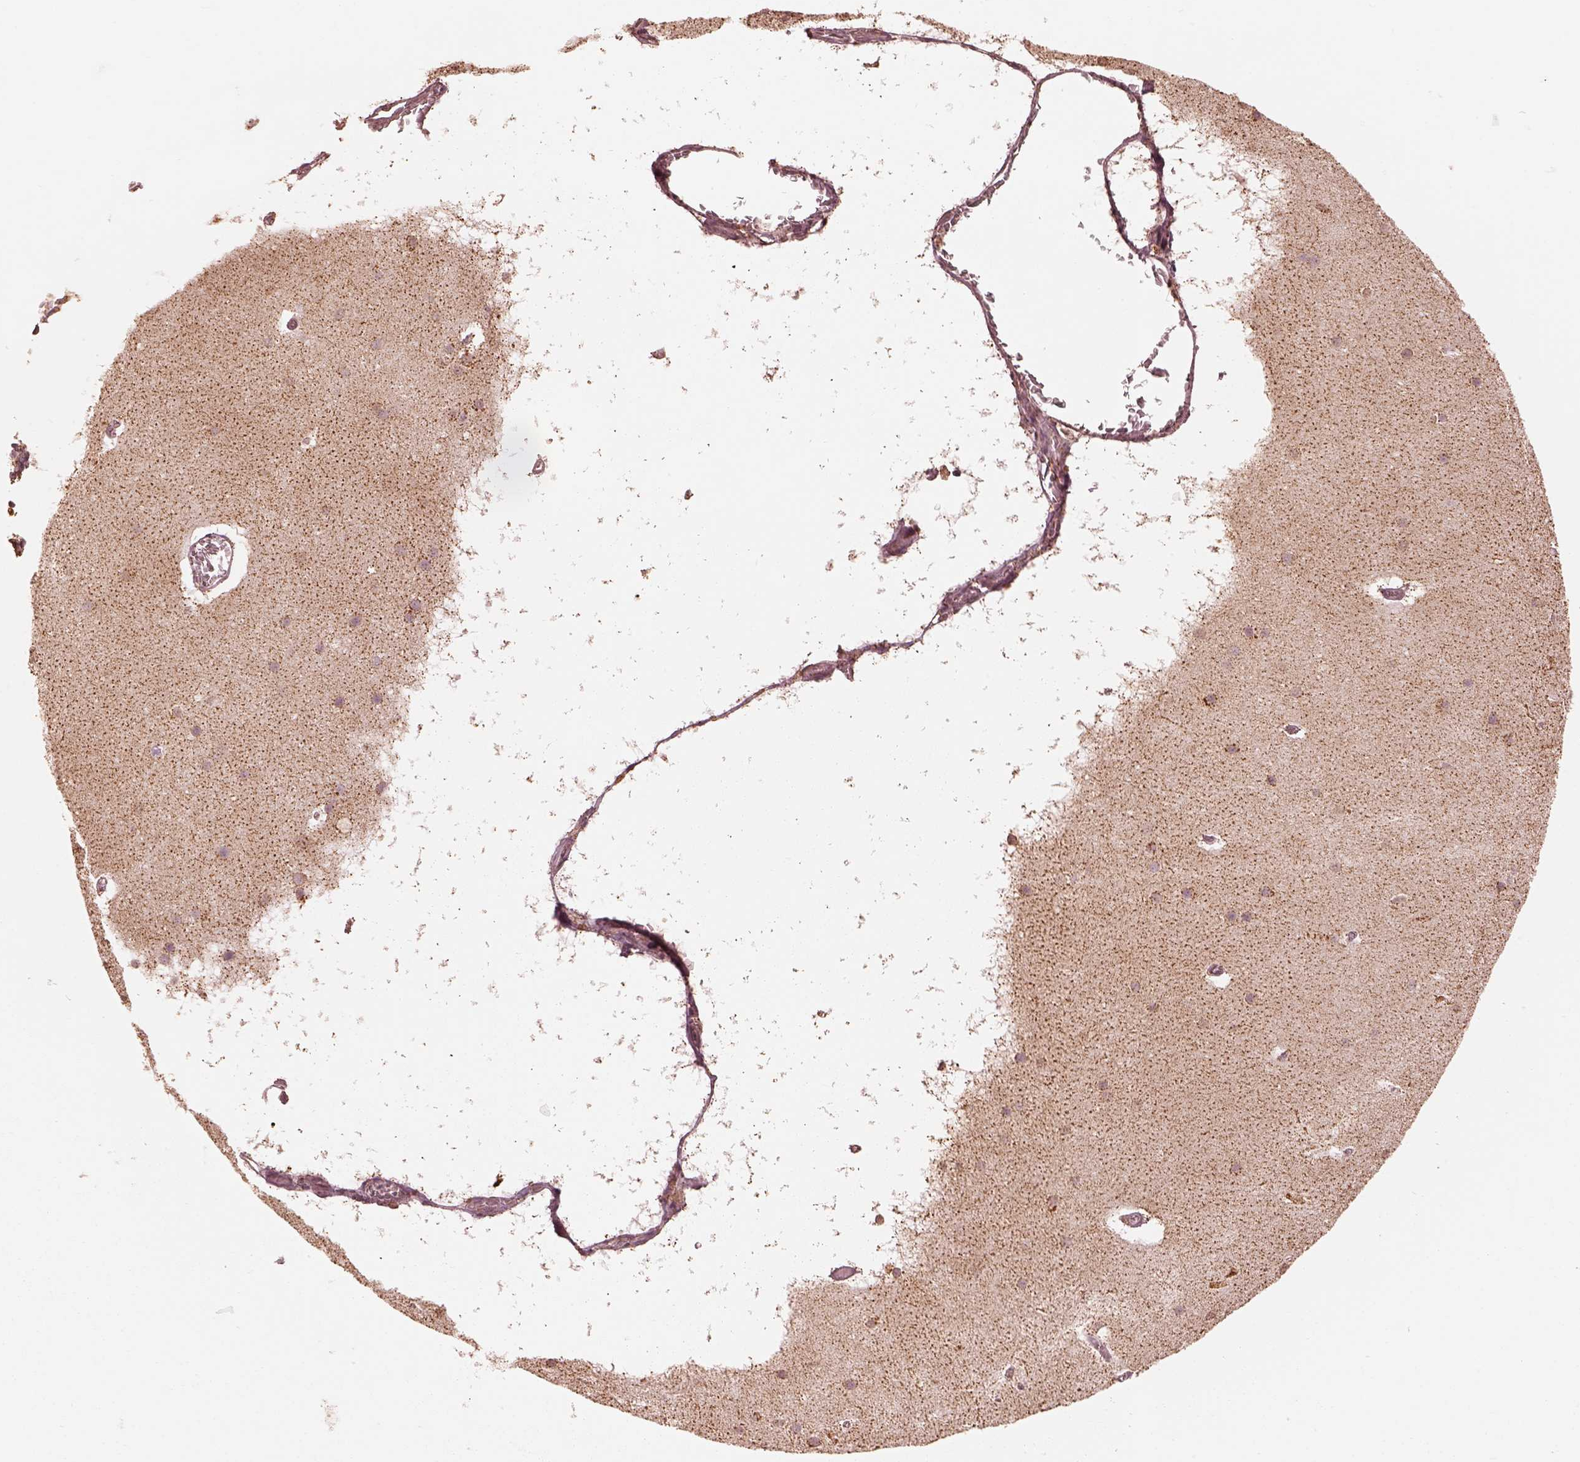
{"staining": {"intensity": "moderate", "quantity": ">75%", "location": "cytoplasmic/membranous"}, "tissue": "cerebellum", "cell_type": "Cells in granular layer", "image_type": "normal", "snomed": [{"axis": "morphology", "description": "Normal tissue, NOS"}, {"axis": "topography", "description": "Cerebellum"}], "caption": "Moderate cytoplasmic/membranous protein expression is identified in approximately >75% of cells in granular layer in cerebellum.", "gene": "ENTPD6", "patient": {"sex": "male", "age": 70}}